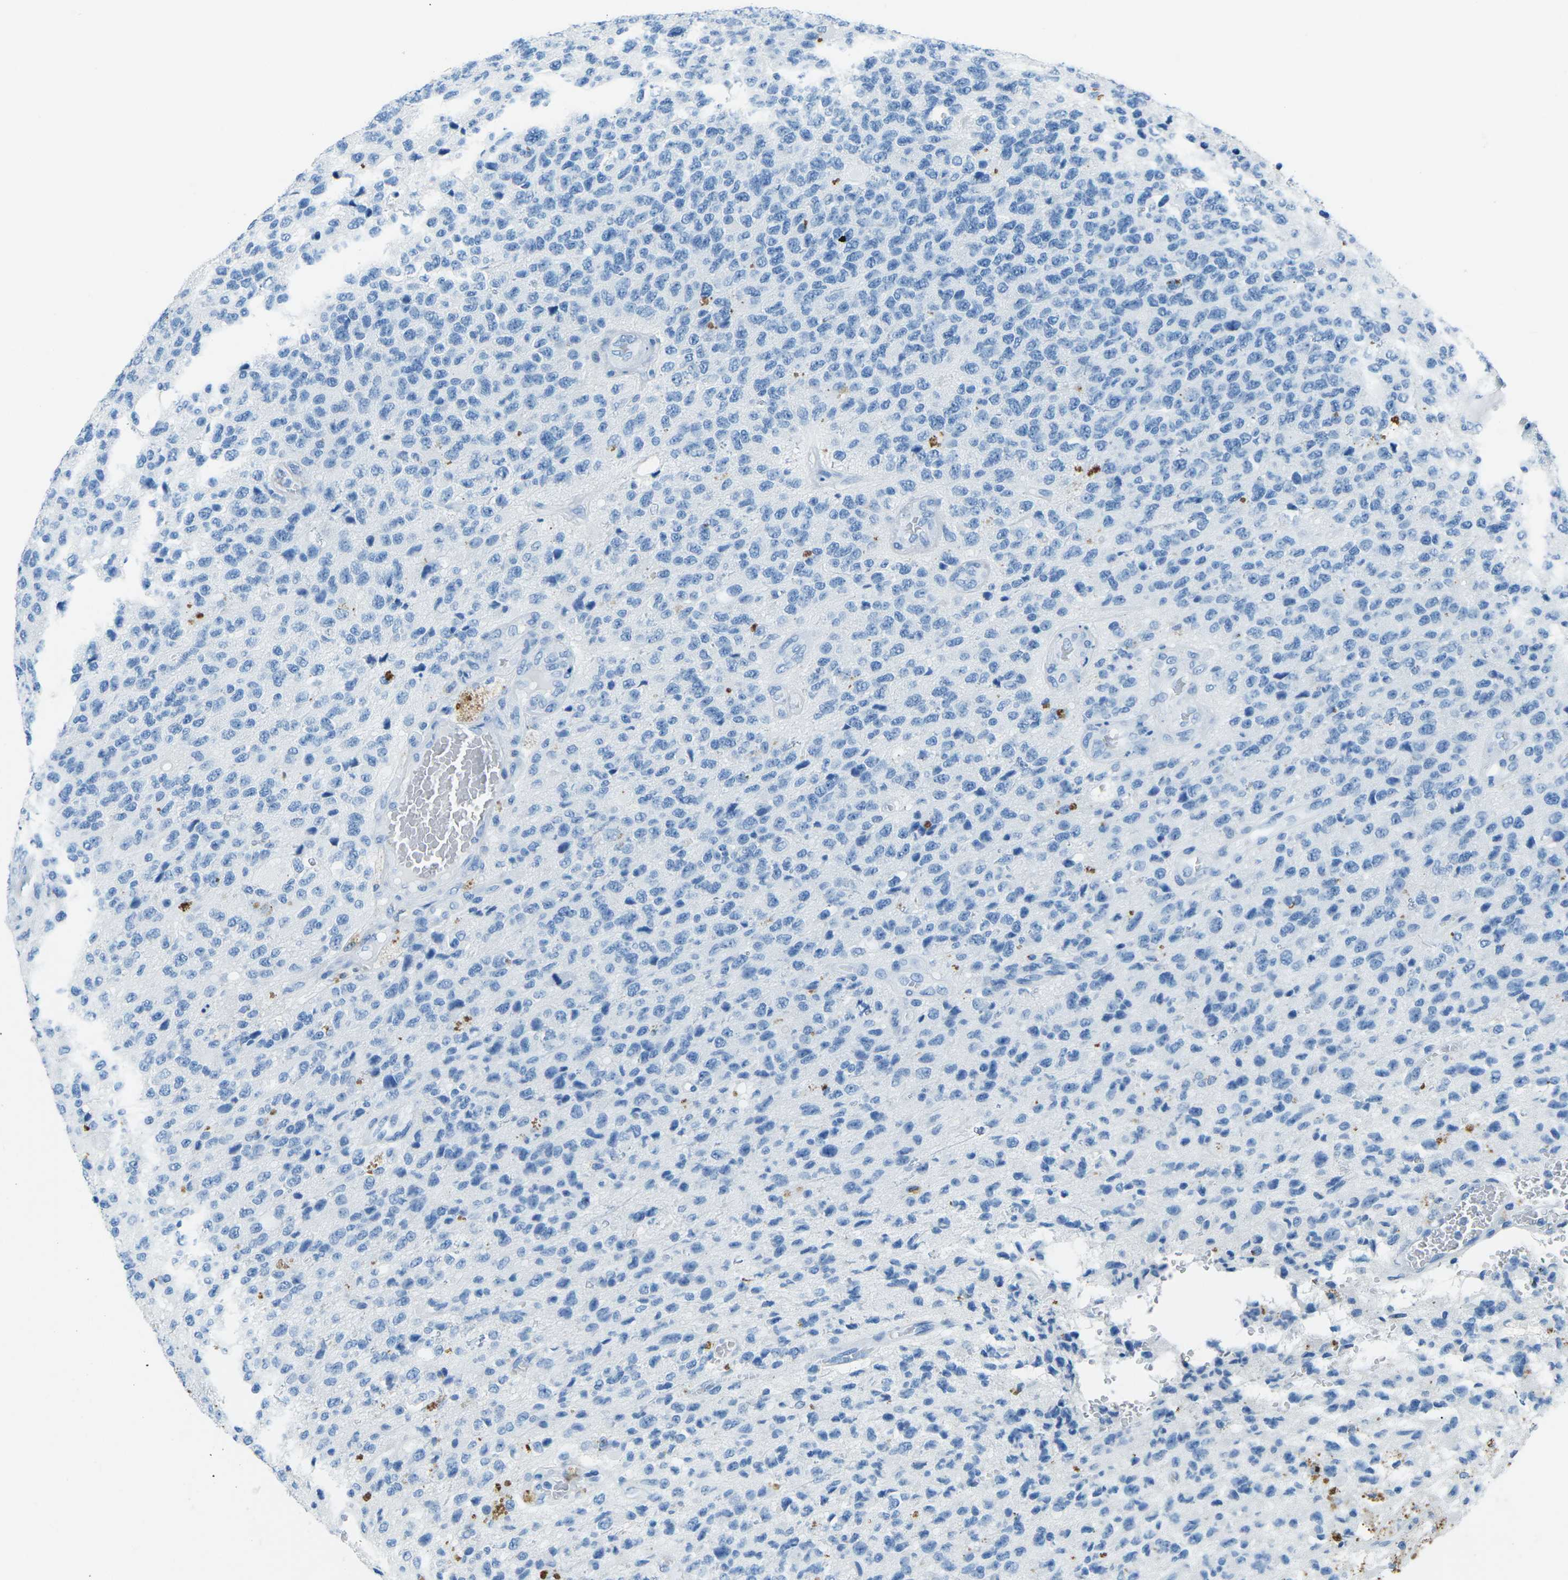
{"staining": {"intensity": "negative", "quantity": "none", "location": "none"}, "tissue": "glioma", "cell_type": "Tumor cells", "image_type": "cancer", "snomed": [{"axis": "morphology", "description": "Glioma, malignant, High grade"}, {"axis": "topography", "description": "pancreas cauda"}], "caption": "Immunohistochemistry (IHC) of high-grade glioma (malignant) shows no expression in tumor cells.", "gene": "MYH8", "patient": {"sex": "male", "age": 60}}